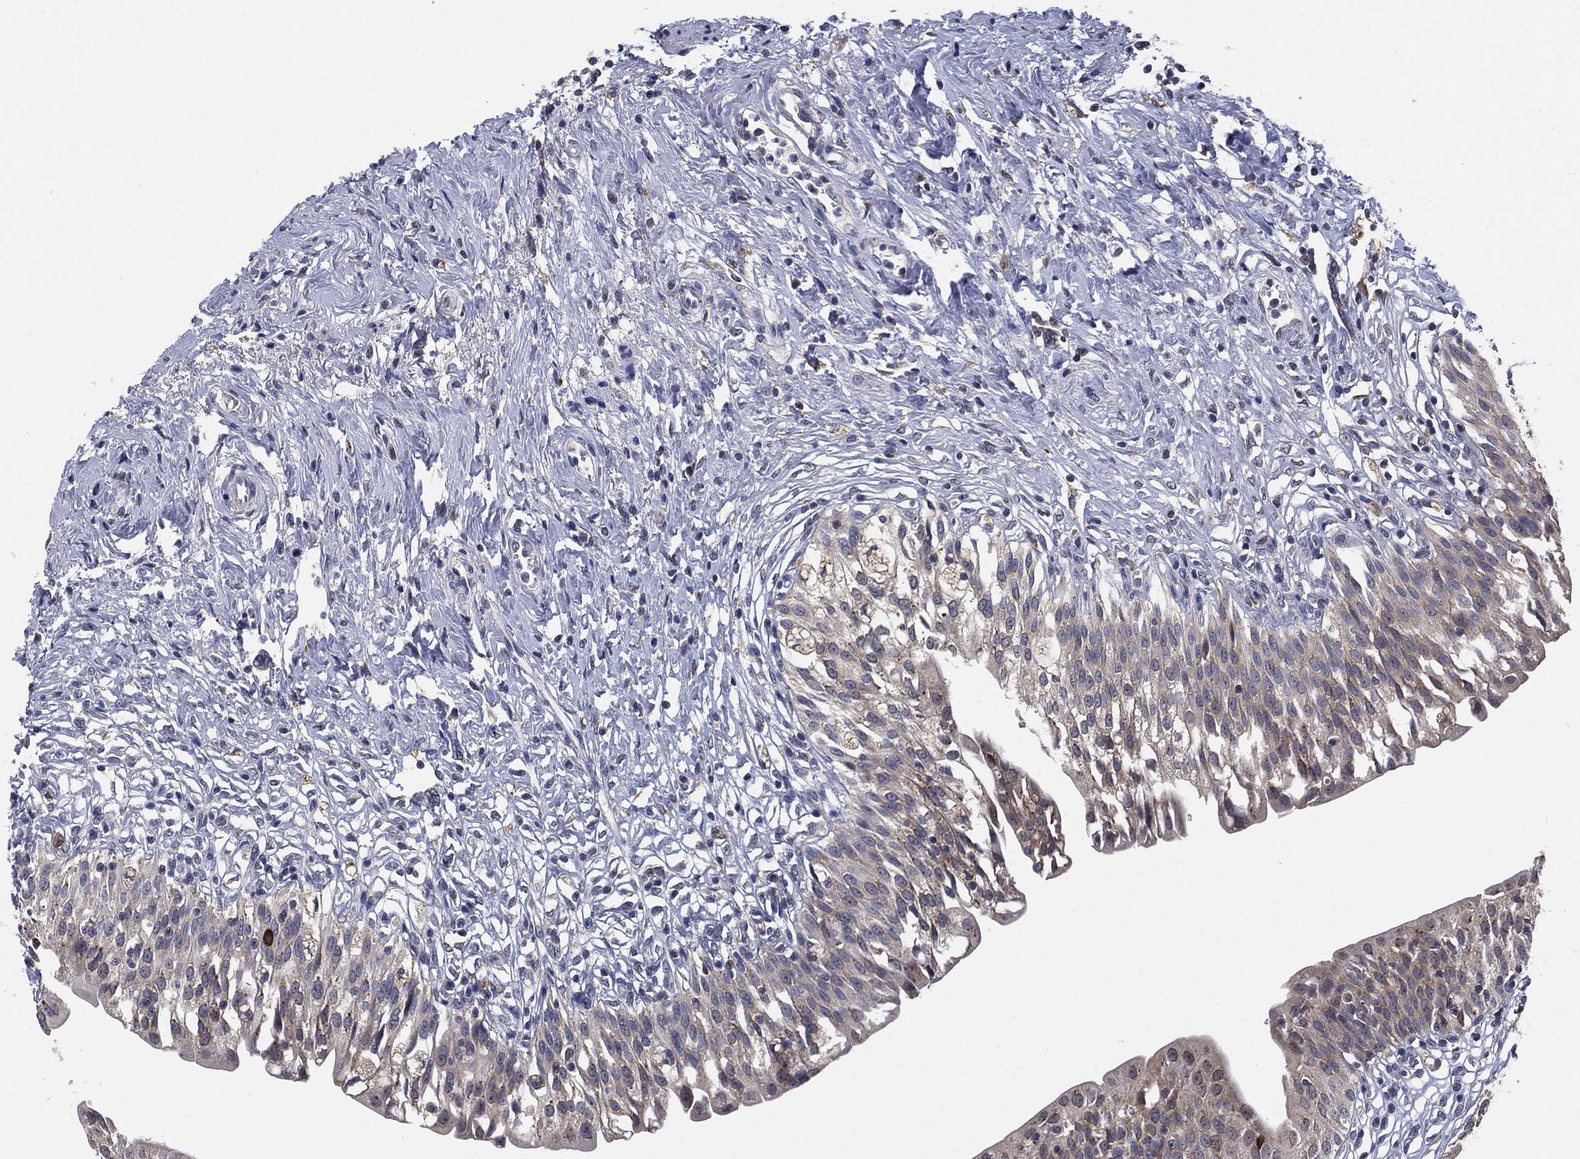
{"staining": {"intensity": "weak", "quantity": "25%-75%", "location": "cytoplasmic/membranous"}, "tissue": "urinary bladder", "cell_type": "Urothelial cells", "image_type": "normal", "snomed": [{"axis": "morphology", "description": "Normal tissue, NOS"}, {"axis": "topography", "description": "Urinary bladder"}], "caption": "A high-resolution histopathology image shows immunohistochemistry (IHC) staining of unremarkable urinary bladder, which displays weak cytoplasmic/membranous staining in approximately 25%-75% of urothelial cells.", "gene": "SELENOO", "patient": {"sex": "male", "age": 76}}